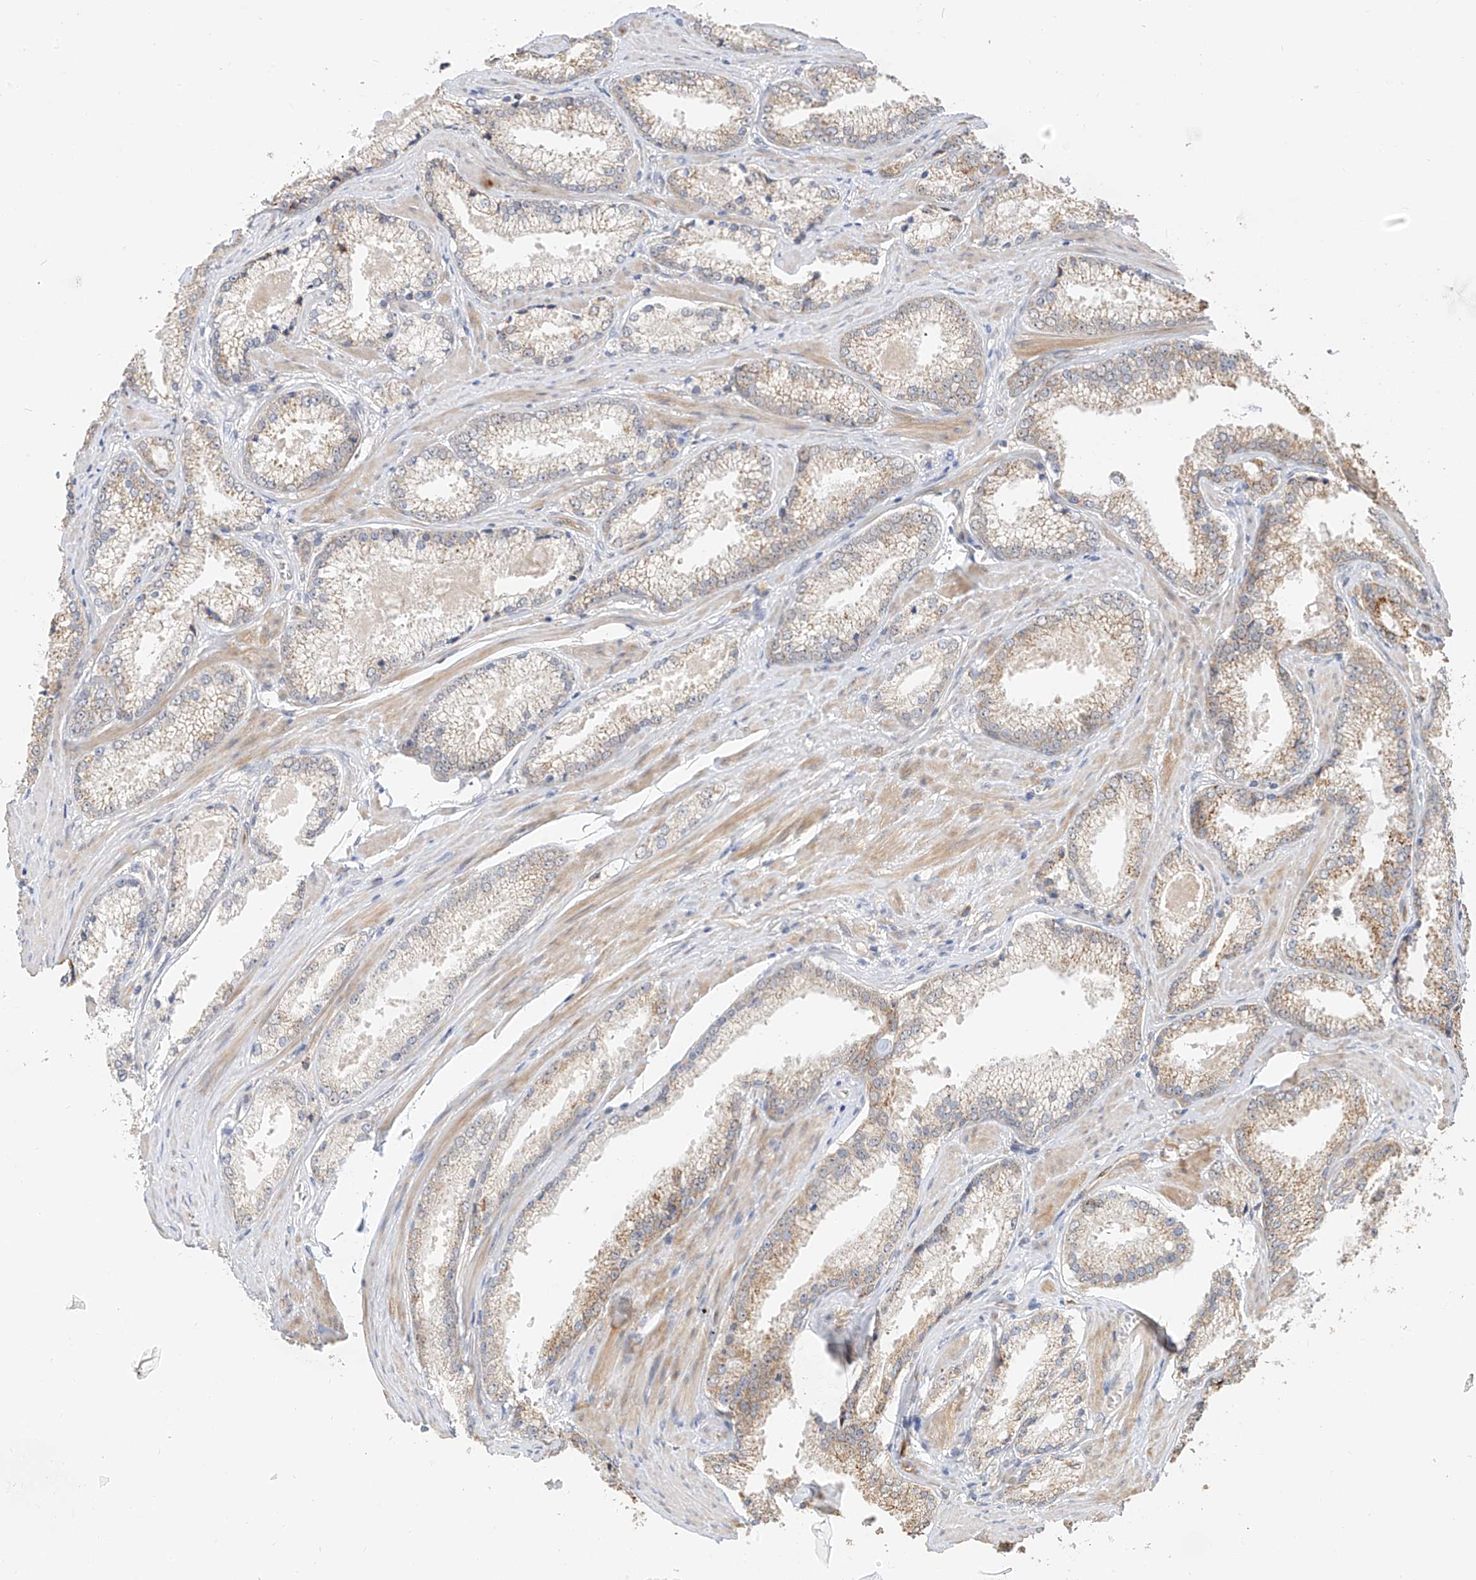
{"staining": {"intensity": "moderate", "quantity": "25%-75%", "location": "cytoplasmic/membranous"}, "tissue": "prostate cancer", "cell_type": "Tumor cells", "image_type": "cancer", "snomed": [{"axis": "morphology", "description": "Adenocarcinoma, High grade"}, {"axis": "topography", "description": "Prostate"}], "caption": "About 25%-75% of tumor cells in human prostate cancer demonstrate moderate cytoplasmic/membranous protein positivity as visualized by brown immunohistochemical staining.", "gene": "PPA2", "patient": {"sex": "male", "age": 66}}